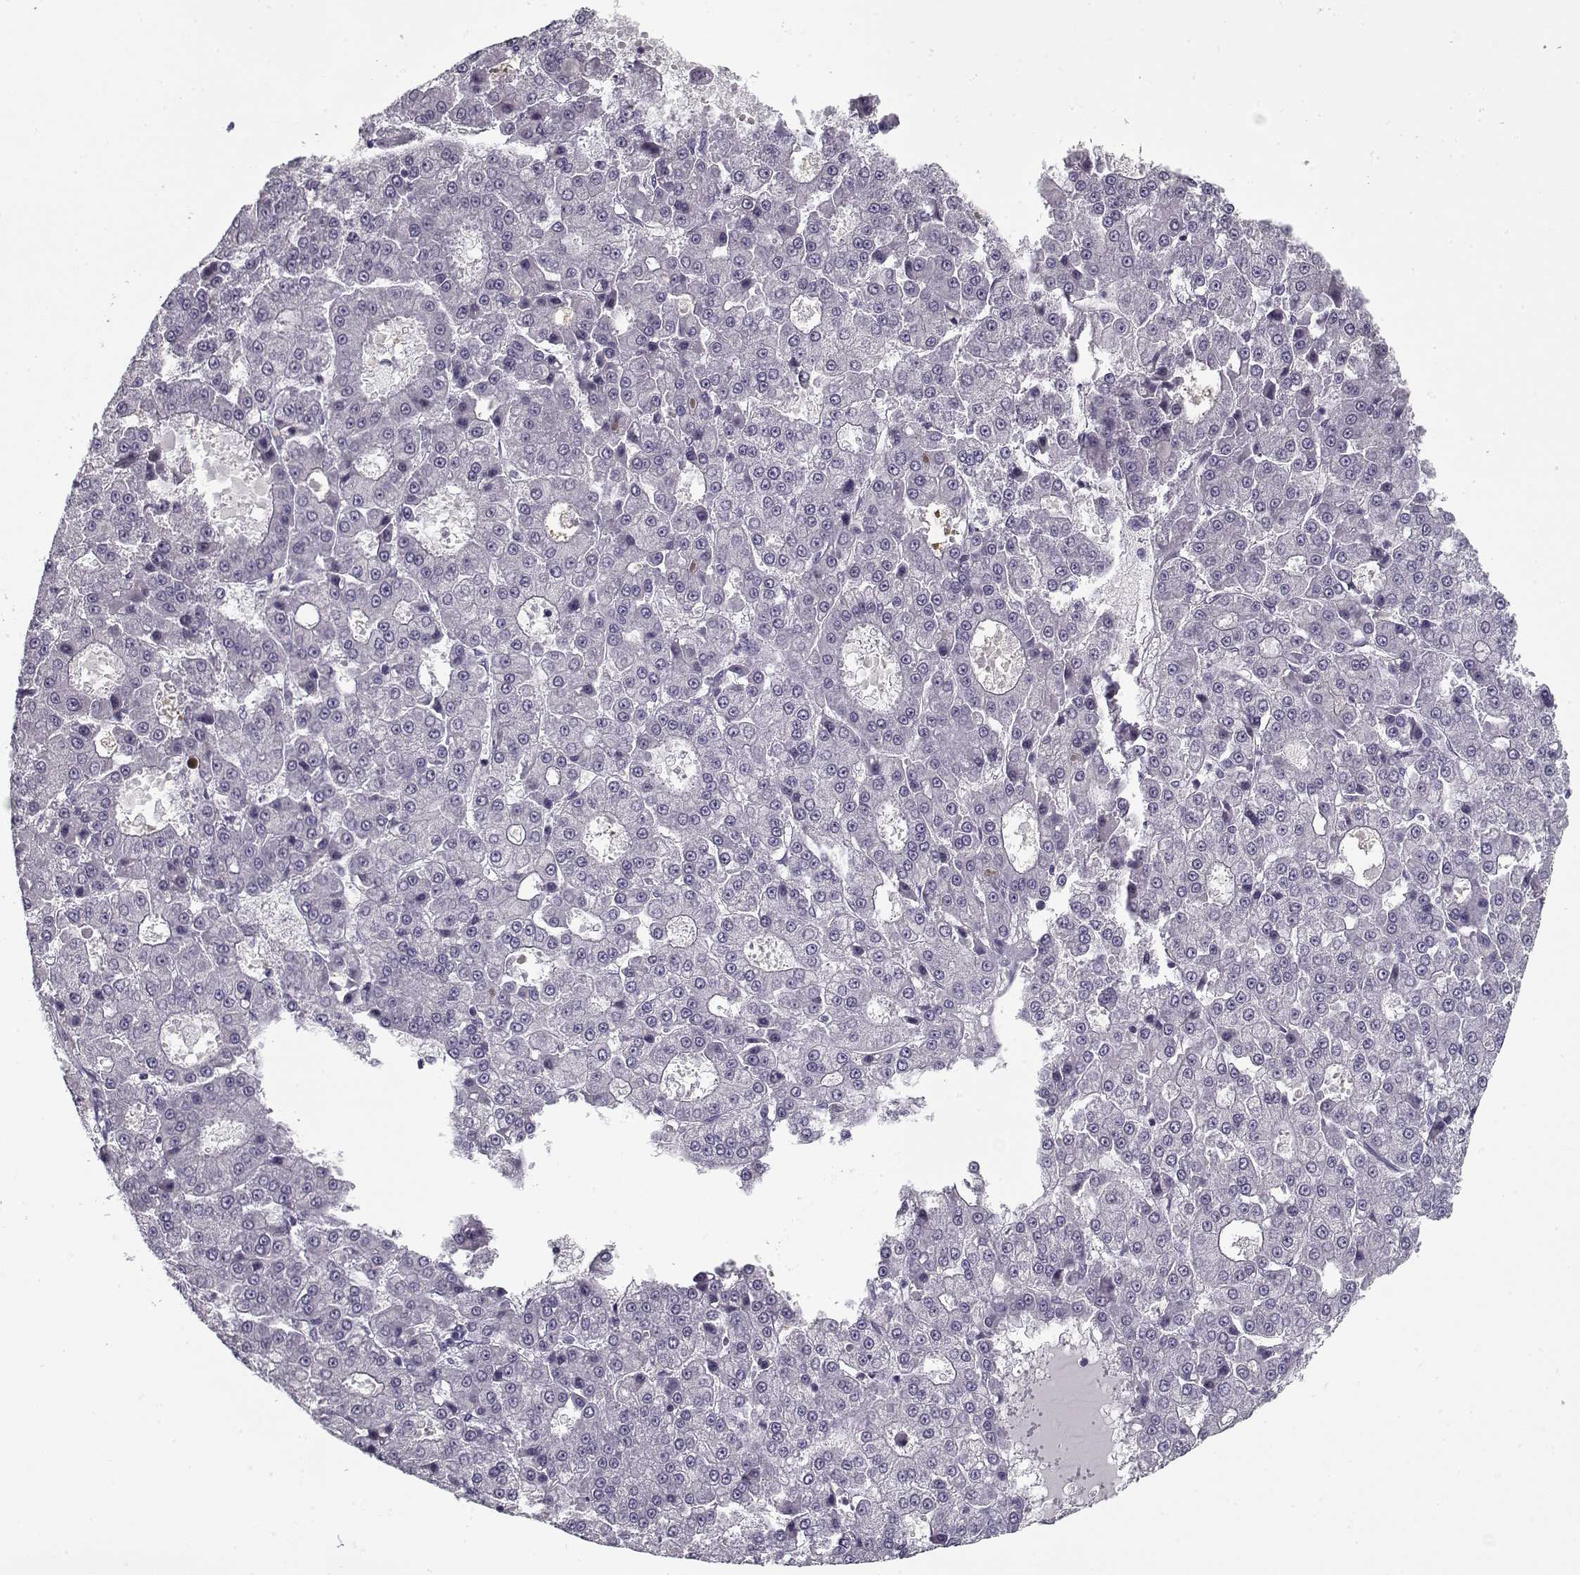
{"staining": {"intensity": "negative", "quantity": "none", "location": "none"}, "tissue": "liver cancer", "cell_type": "Tumor cells", "image_type": "cancer", "snomed": [{"axis": "morphology", "description": "Carcinoma, Hepatocellular, NOS"}, {"axis": "topography", "description": "Liver"}], "caption": "The photomicrograph shows no staining of tumor cells in liver cancer.", "gene": "SPACA9", "patient": {"sex": "male", "age": 70}}